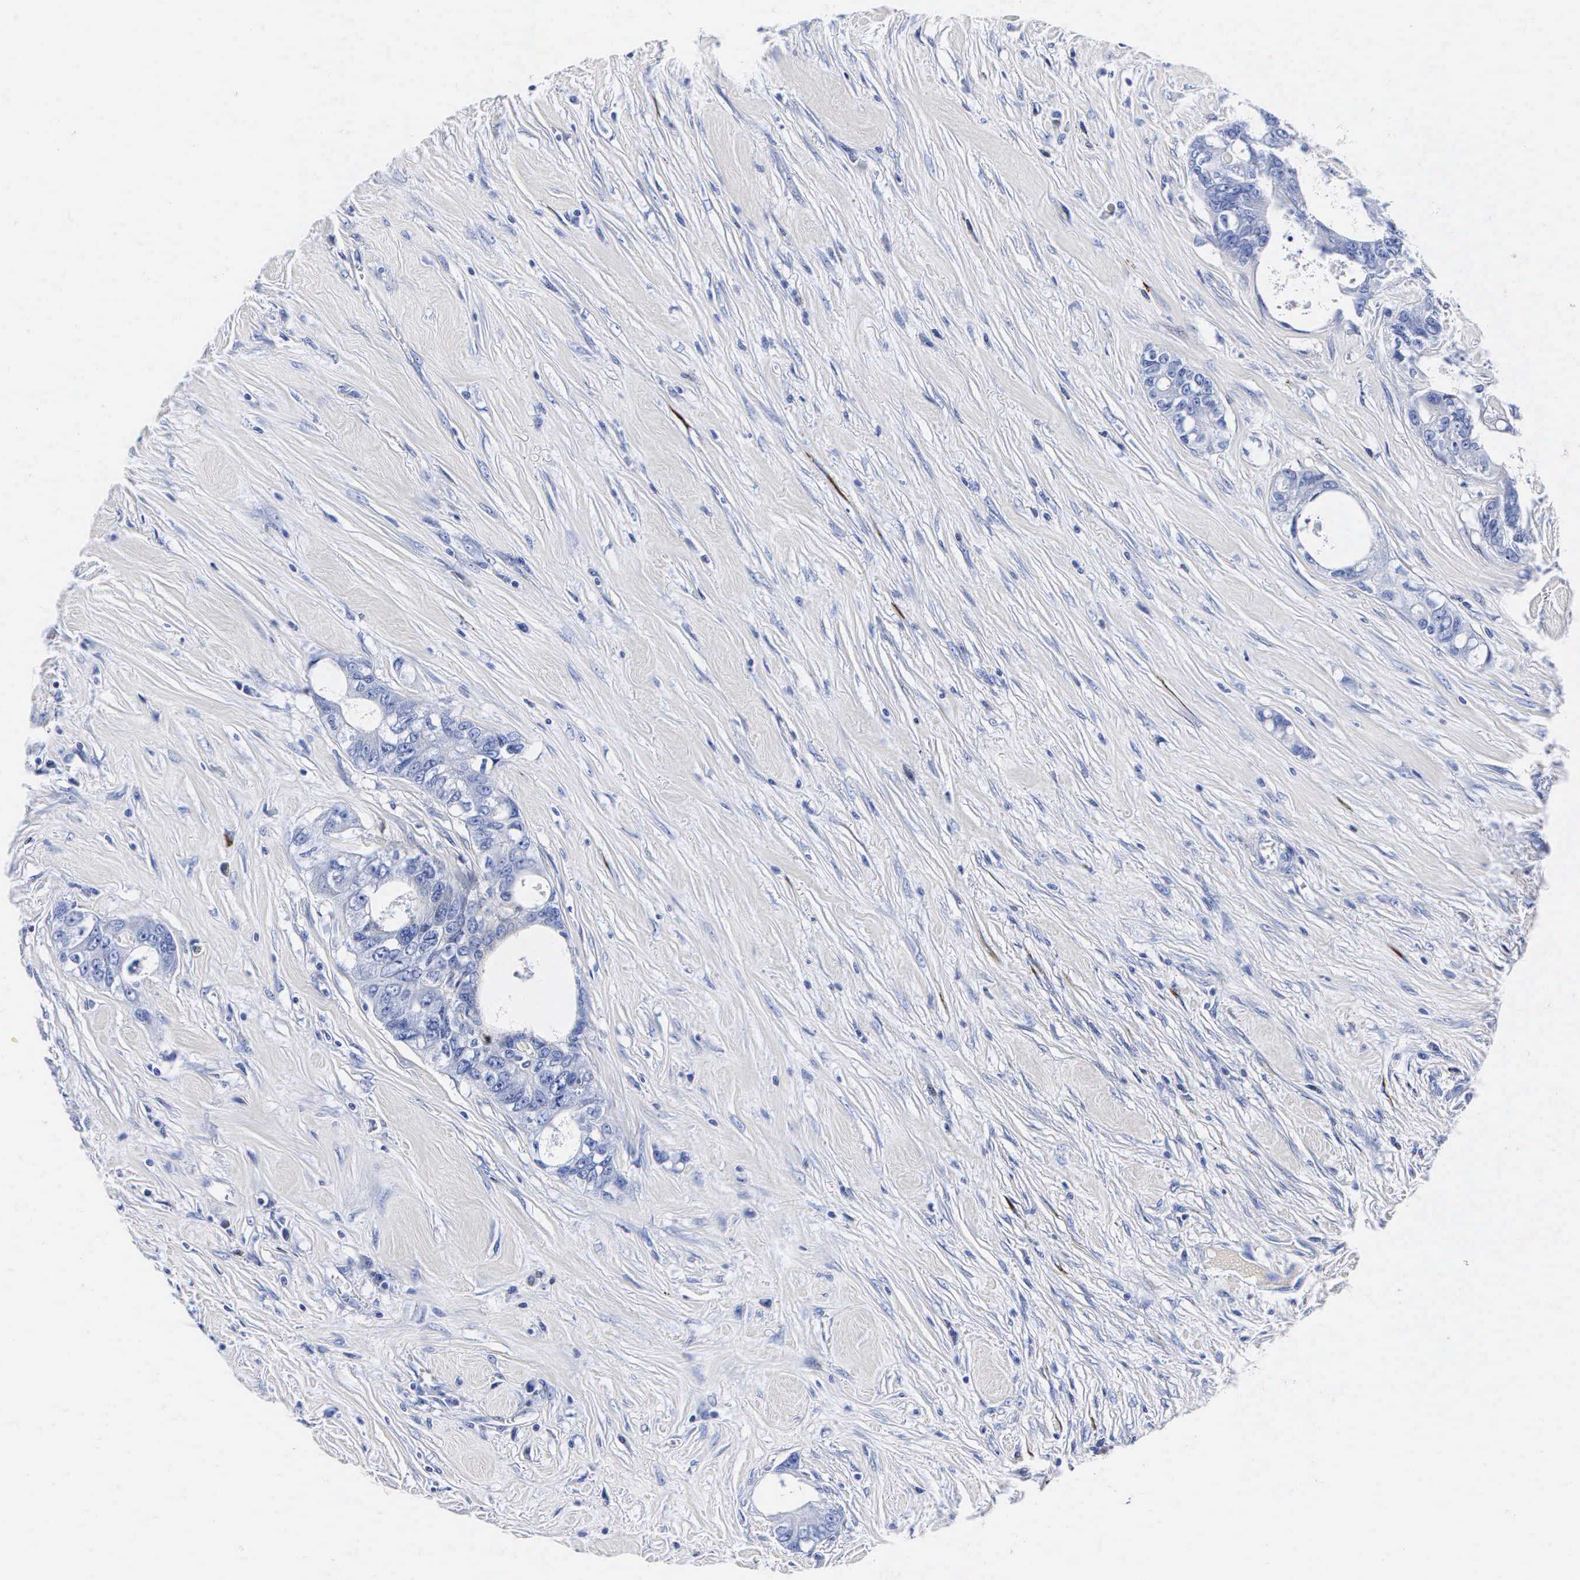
{"staining": {"intensity": "negative", "quantity": "none", "location": "none"}, "tissue": "colorectal cancer", "cell_type": "Tumor cells", "image_type": "cancer", "snomed": [{"axis": "morphology", "description": "Adenocarcinoma, NOS"}, {"axis": "topography", "description": "Rectum"}], "caption": "Image shows no protein staining in tumor cells of colorectal adenocarcinoma tissue.", "gene": "ENO2", "patient": {"sex": "female", "age": 57}}